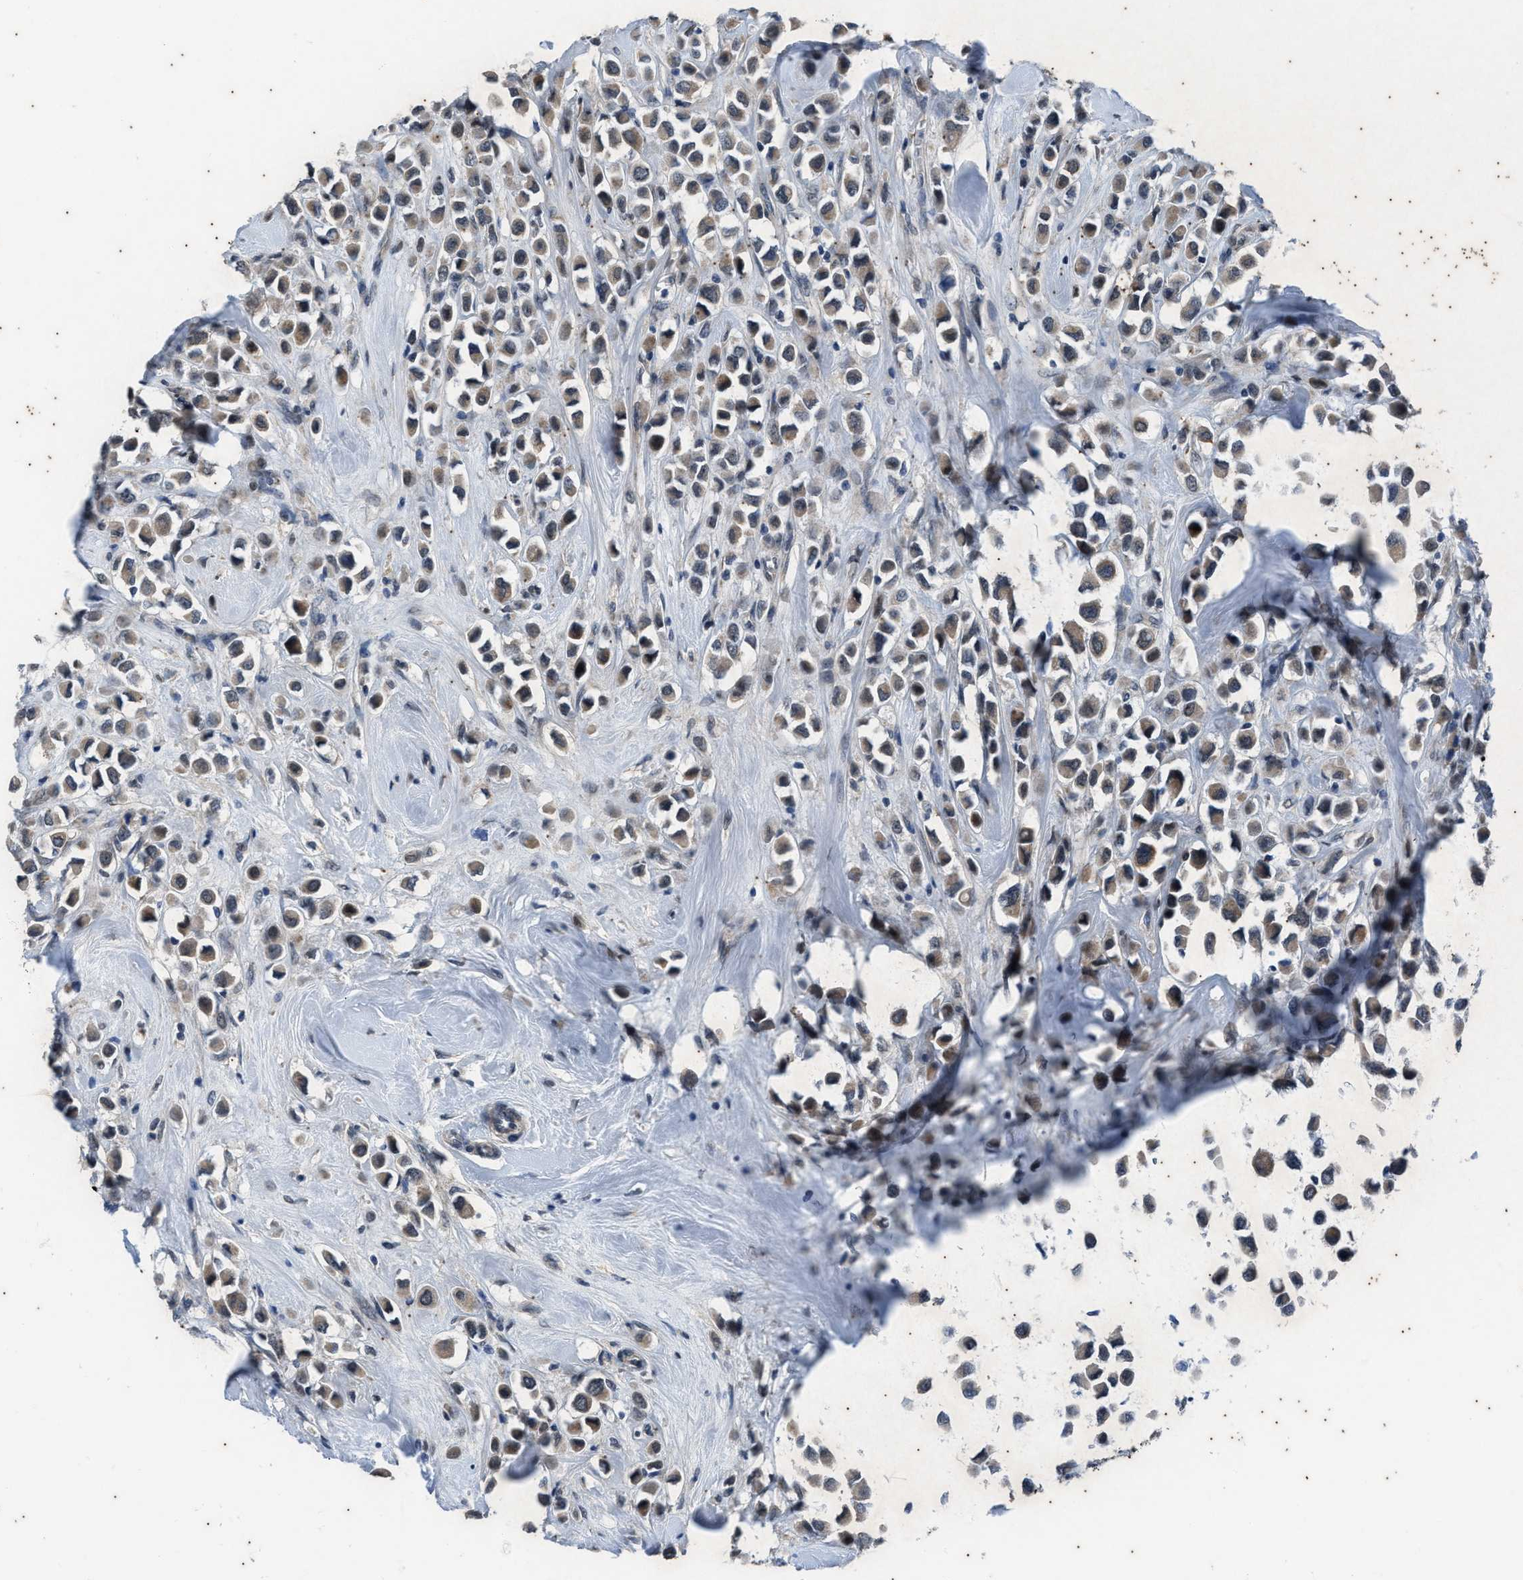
{"staining": {"intensity": "weak", "quantity": ">75%", "location": "cytoplasmic/membranous"}, "tissue": "breast cancer", "cell_type": "Tumor cells", "image_type": "cancer", "snomed": [{"axis": "morphology", "description": "Duct carcinoma"}, {"axis": "topography", "description": "Breast"}], "caption": "Breast cancer (invasive ductal carcinoma) stained with IHC reveals weak cytoplasmic/membranous expression in about >75% of tumor cells. The staining was performed using DAB, with brown indicating positive protein expression. Nuclei are stained blue with hematoxylin.", "gene": "KIF24", "patient": {"sex": "female", "age": 61}}